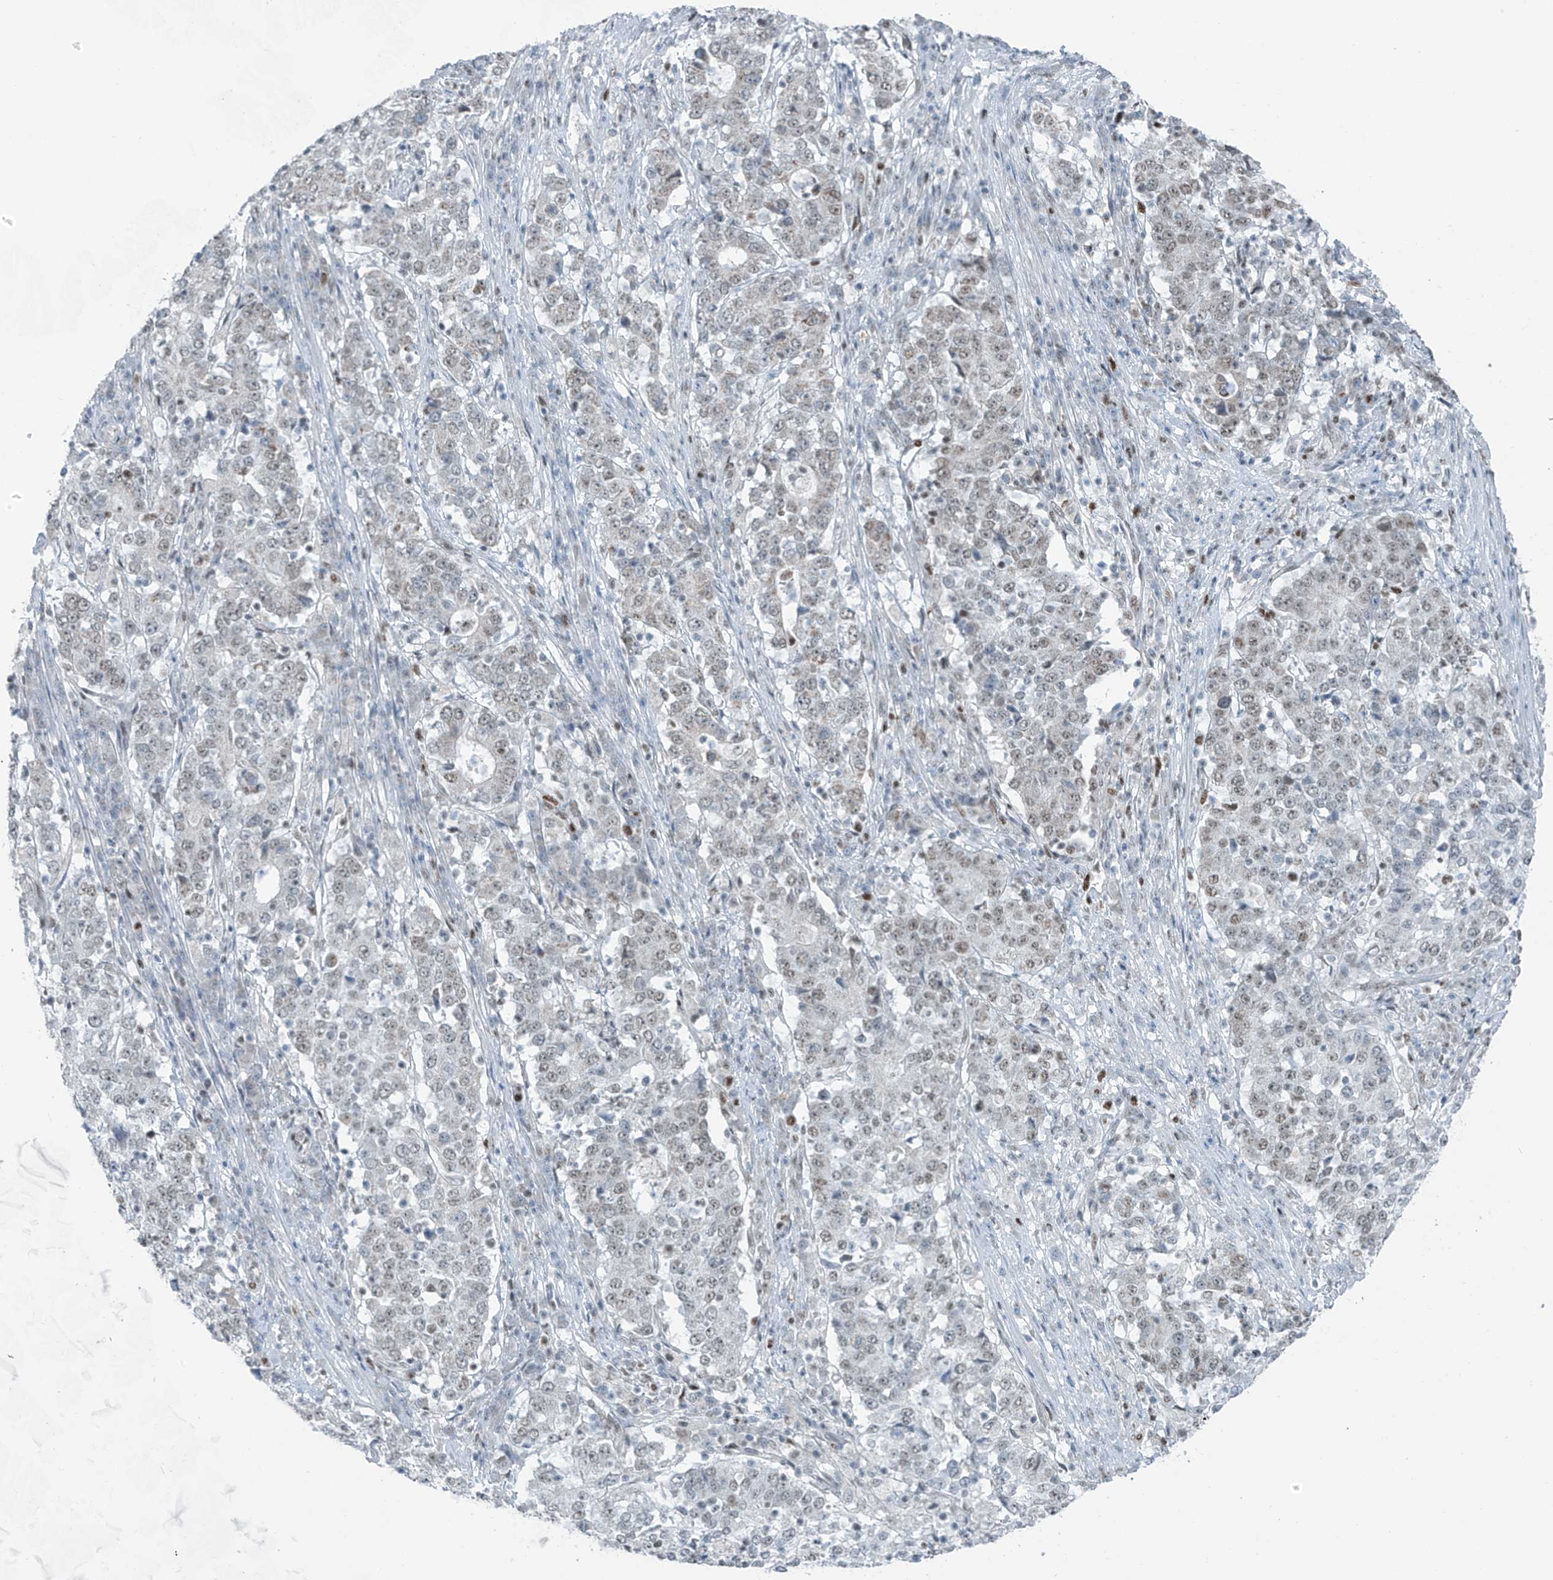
{"staining": {"intensity": "weak", "quantity": "<25%", "location": "nuclear"}, "tissue": "stomach cancer", "cell_type": "Tumor cells", "image_type": "cancer", "snomed": [{"axis": "morphology", "description": "Adenocarcinoma, NOS"}, {"axis": "topography", "description": "Stomach"}], "caption": "Immunohistochemical staining of human adenocarcinoma (stomach) demonstrates no significant staining in tumor cells.", "gene": "WRNIP1", "patient": {"sex": "male", "age": 59}}